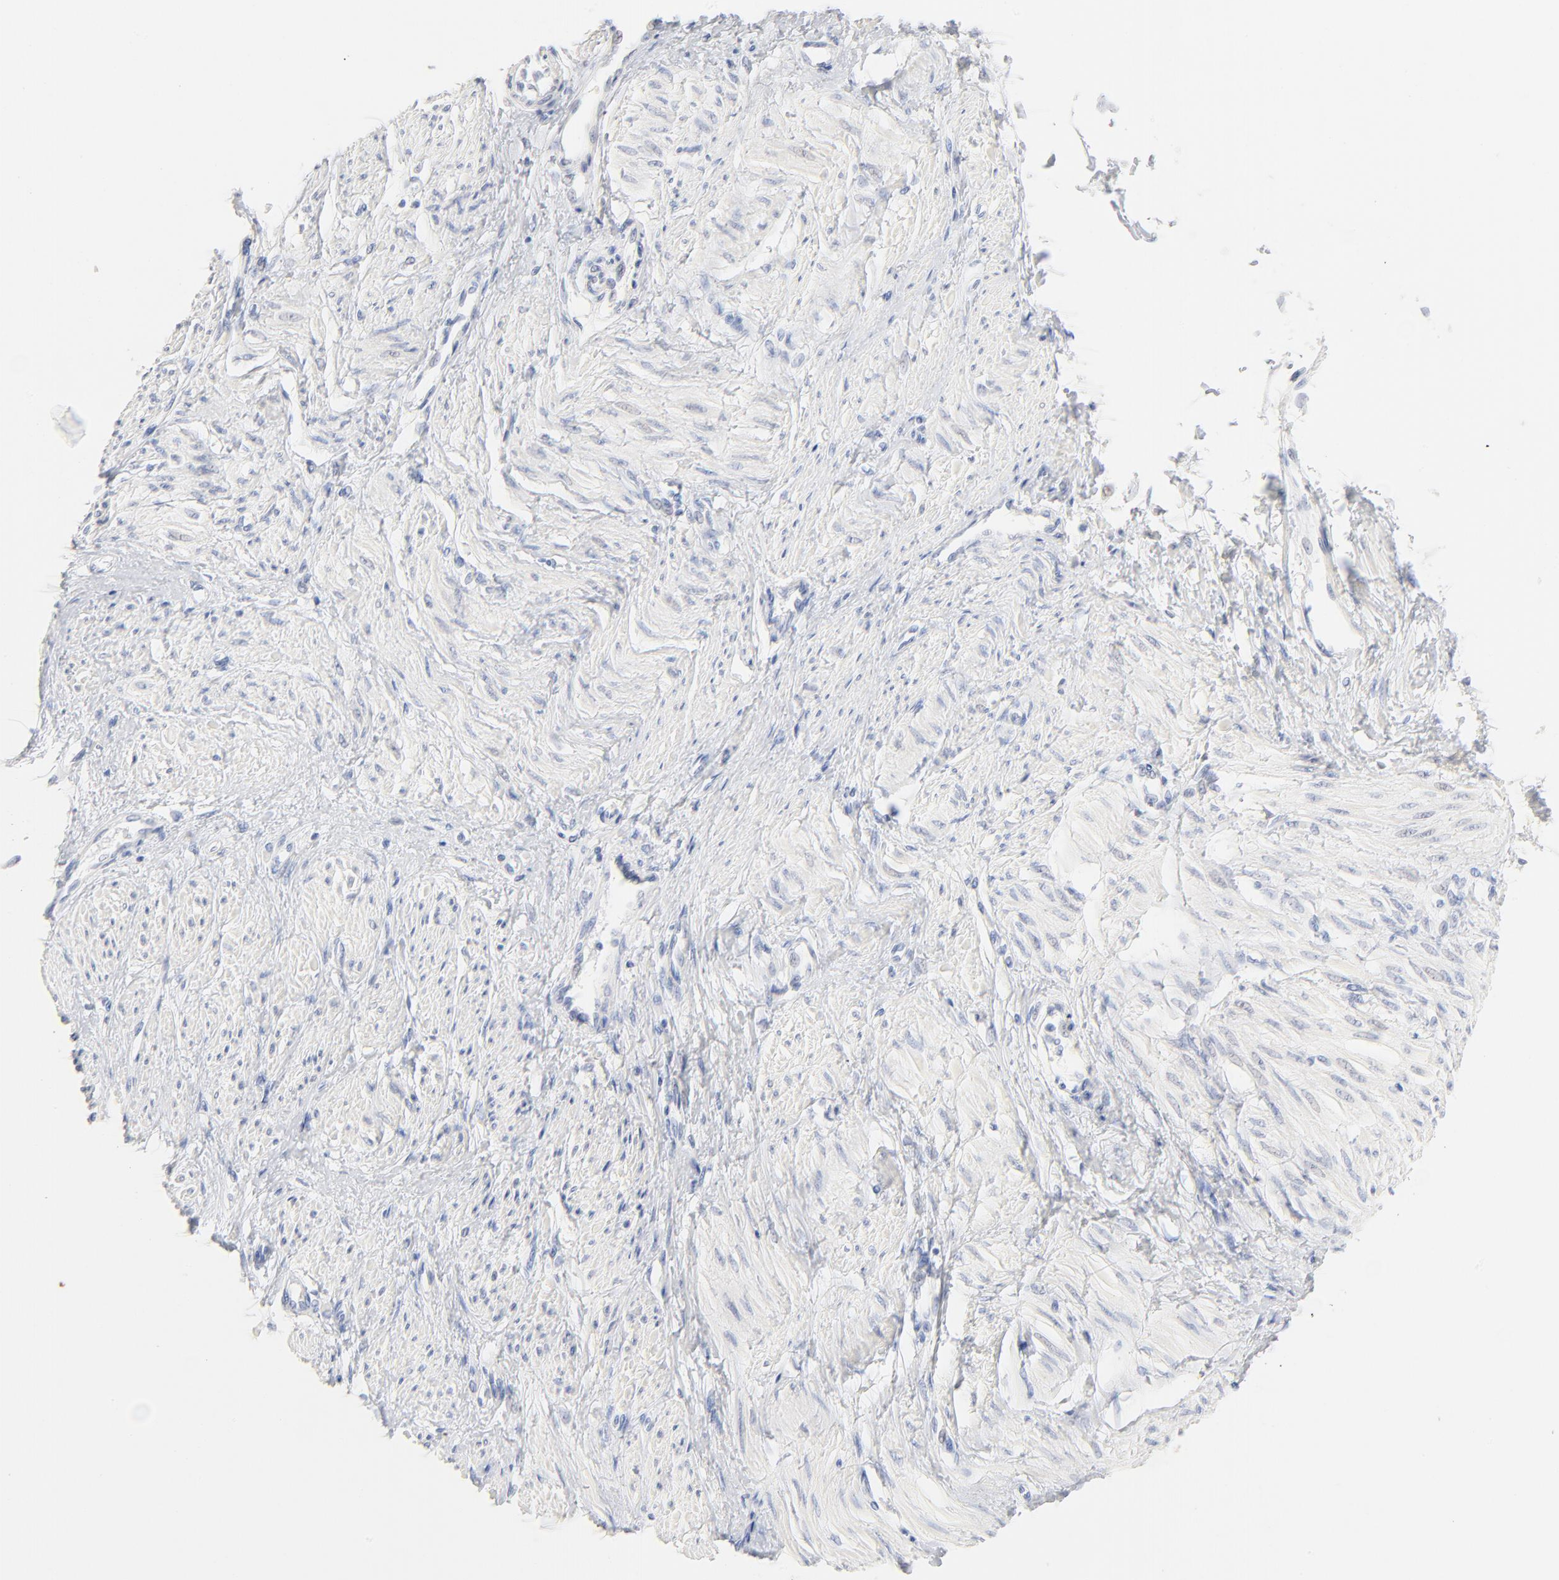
{"staining": {"intensity": "negative", "quantity": "none", "location": "none"}, "tissue": "smooth muscle", "cell_type": "Smooth muscle cells", "image_type": "normal", "snomed": [{"axis": "morphology", "description": "Normal tissue, NOS"}, {"axis": "topography", "description": "Smooth muscle"}, {"axis": "topography", "description": "Uterus"}], "caption": "This is an IHC image of benign smooth muscle. There is no positivity in smooth muscle cells.", "gene": "ONECUT1", "patient": {"sex": "female", "age": 39}}